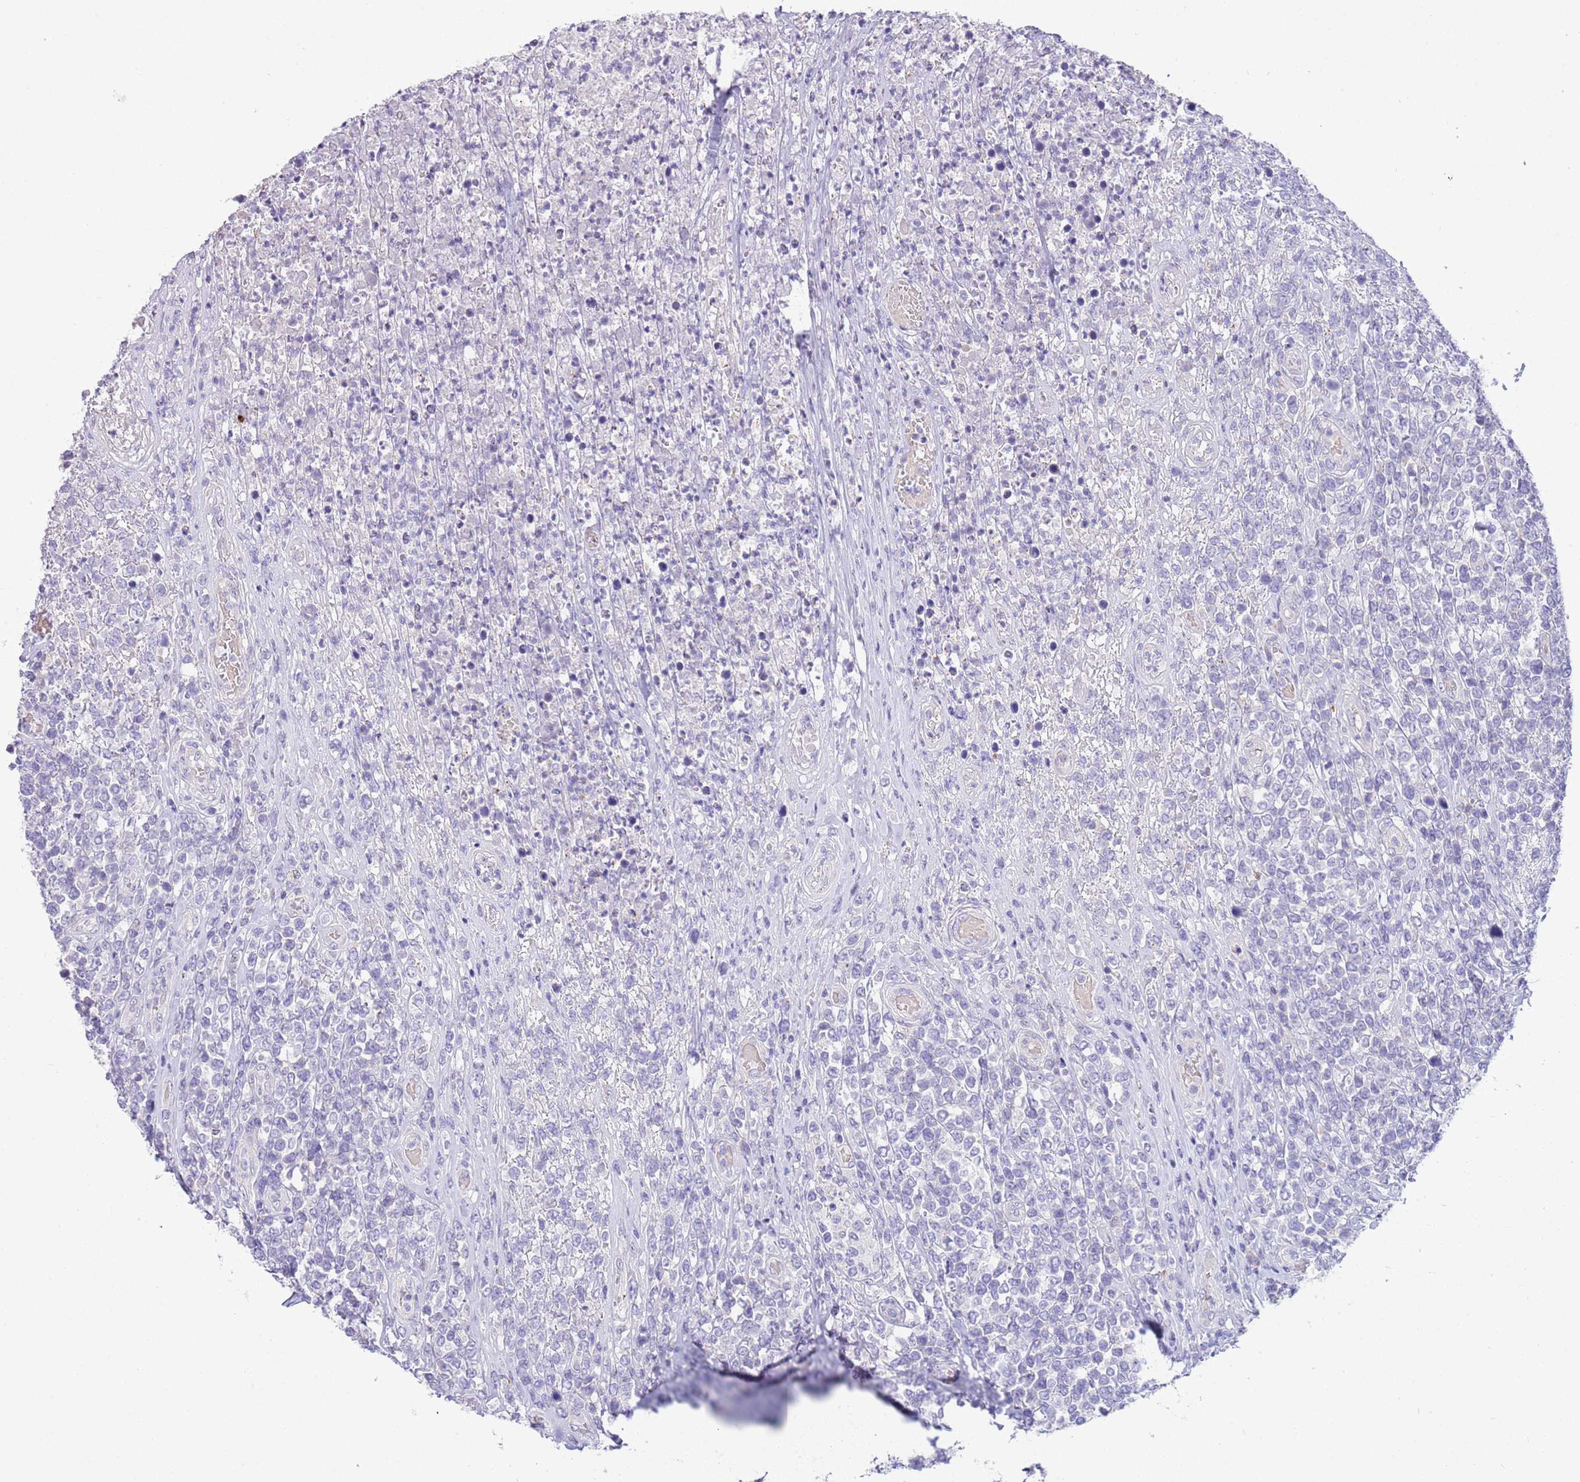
{"staining": {"intensity": "negative", "quantity": "none", "location": "none"}, "tissue": "lymphoma", "cell_type": "Tumor cells", "image_type": "cancer", "snomed": [{"axis": "morphology", "description": "Malignant lymphoma, non-Hodgkin's type, High grade"}, {"axis": "topography", "description": "Soft tissue"}], "caption": "Micrograph shows no significant protein staining in tumor cells of lymphoma.", "gene": "SFTPA1", "patient": {"sex": "female", "age": 56}}